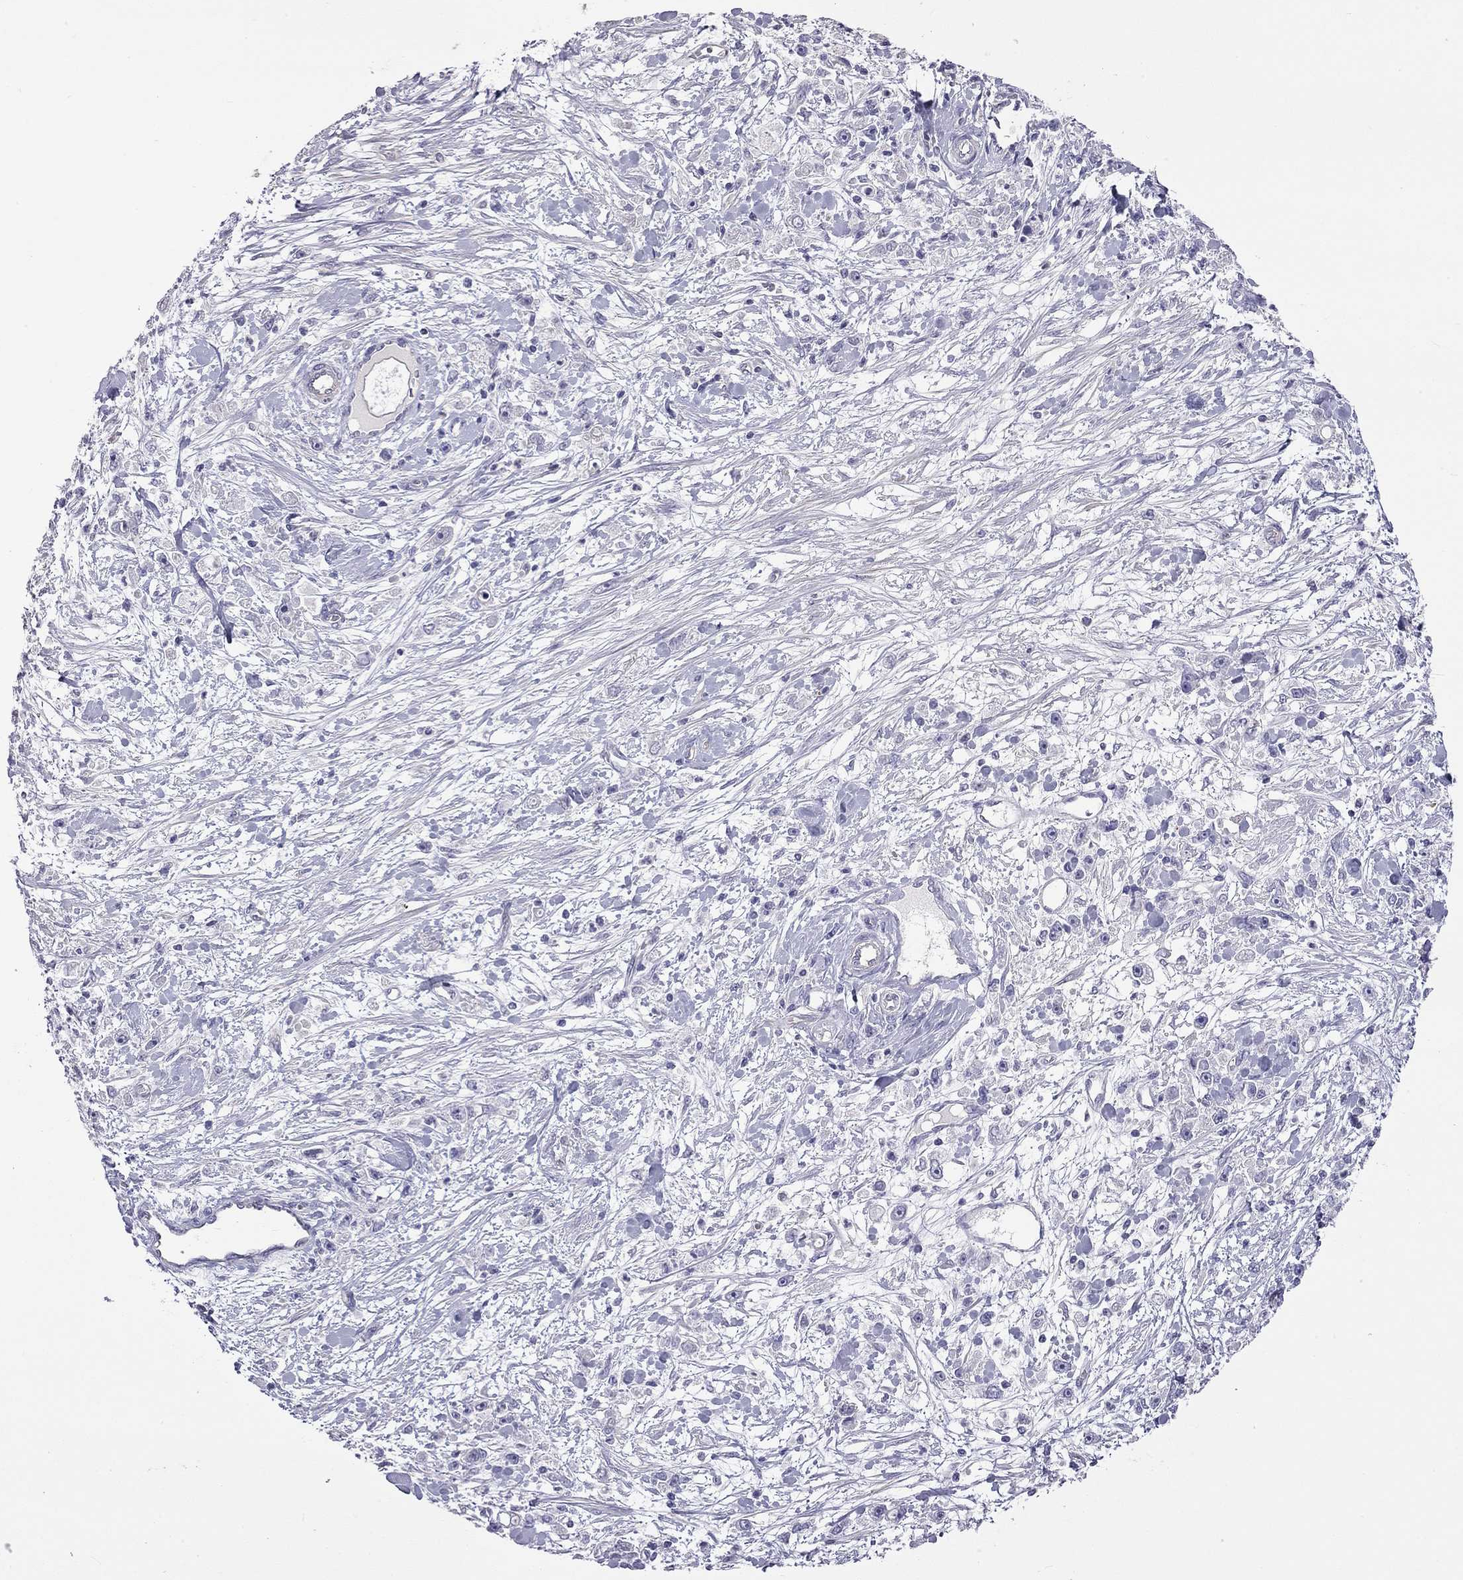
{"staining": {"intensity": "negative", "quantity": "none", "location": "none"}, "tissue": "stomach cancer", "cell_type": "Tumor cells", "image_type": "cancer", "snomed": [{"axis": "morphology", "description": "Adenocarcinoma, NOS"}, {"axis": "topography", "description": "Stomach"}], "caption": "High power microscopy histopathology image of an immunohistochemistry histopathology image of stomach adenocarcinoma, revealing no significant expression in tumor cells.", "gene": "FEZ1", "patient": {"sex": "female", "age": 59}}